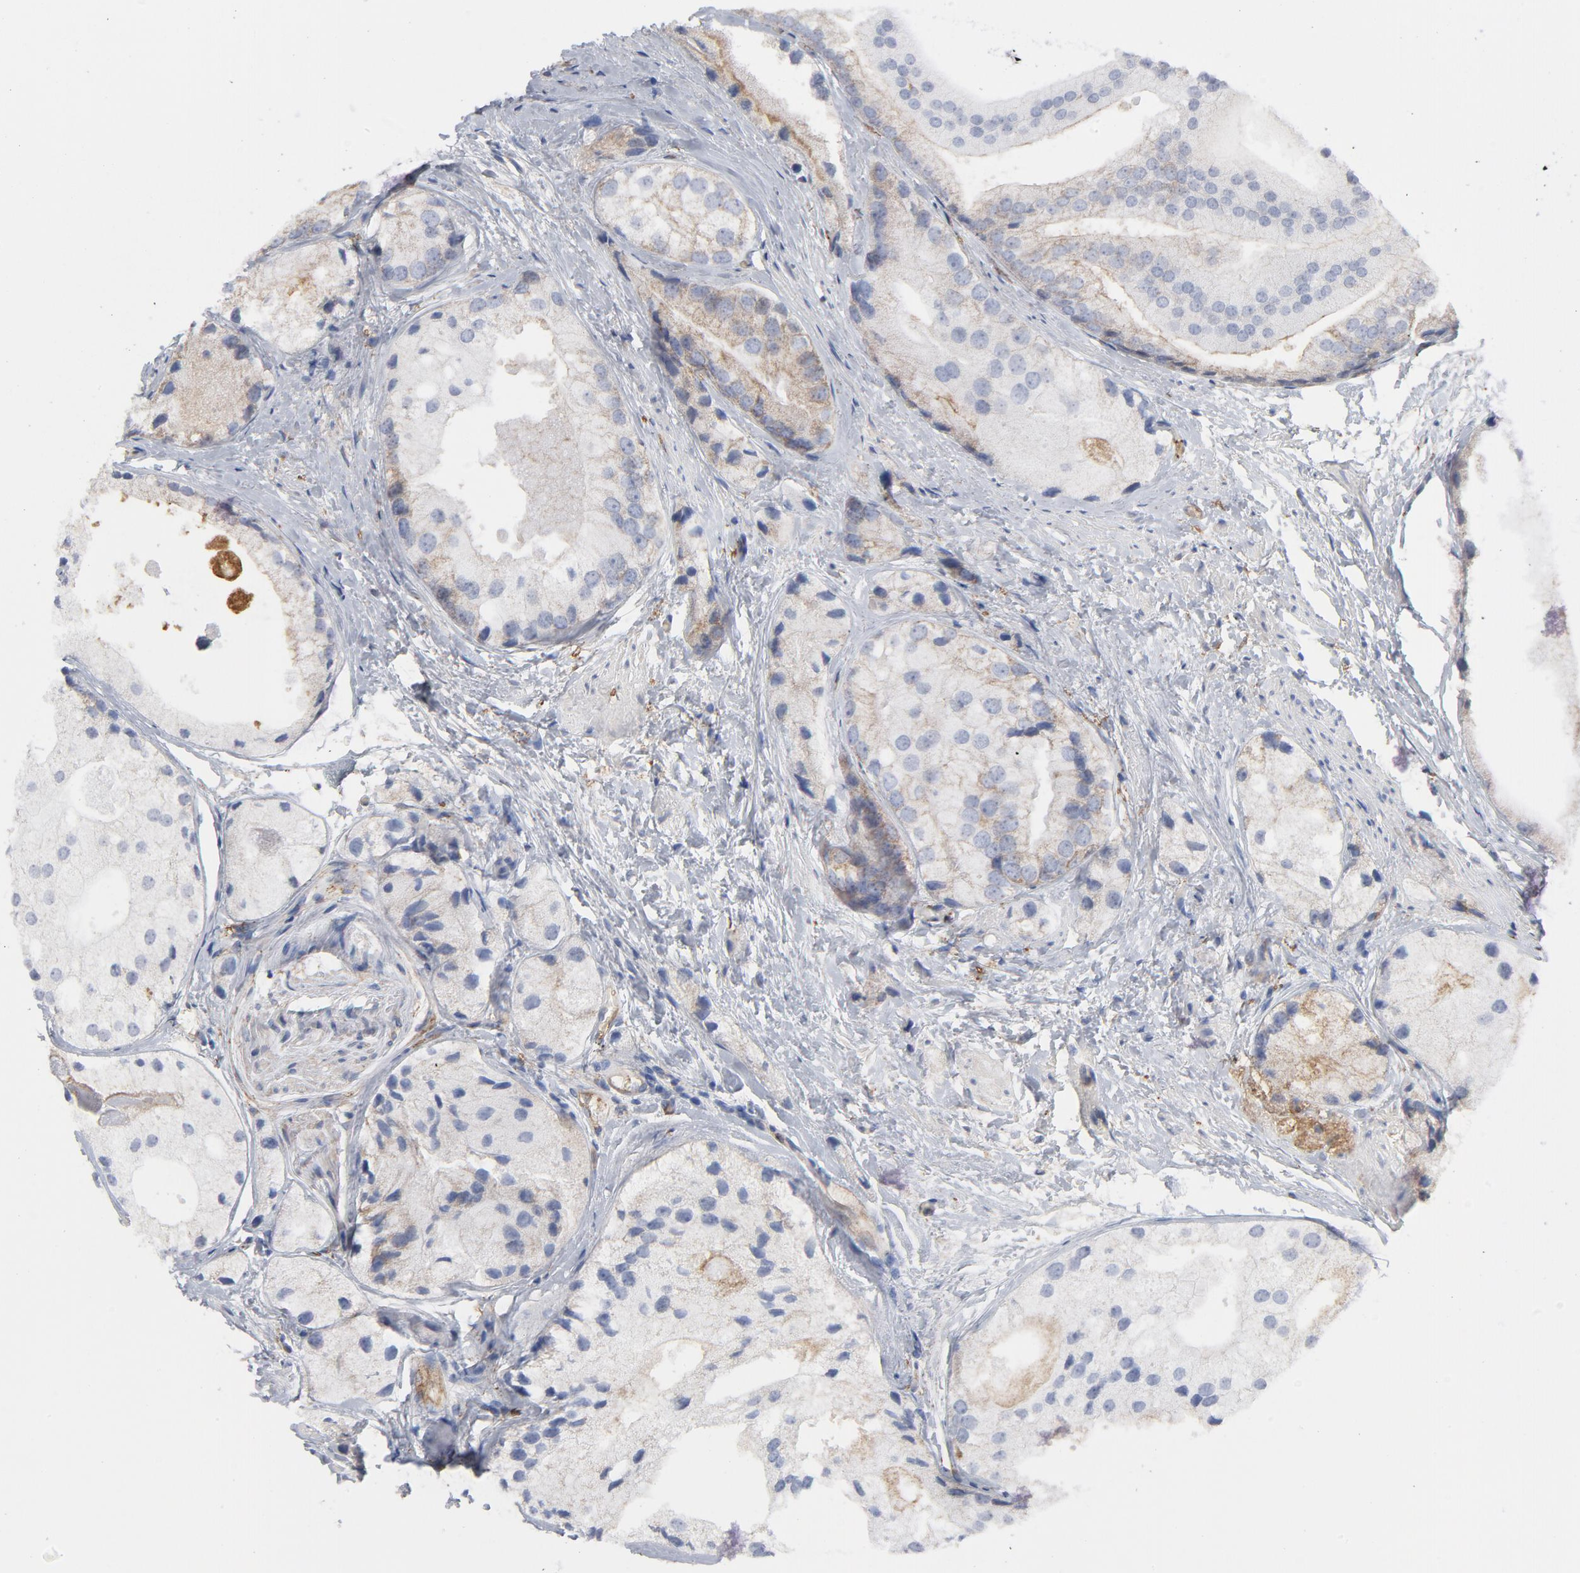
{"staining": {"intensity": "weak", "quantity": ">75%", "location": "cytoplasmic/membranous"}, "tissue": "prostate cancer", "cell_type": "Tumor cells", "image_type": "cancer", "snomed": [{"axis": "morphology", "description": "Adenocarcinoma, Low grade"}, {"axis": "topography", "description": "Prostate"}], "caption": "About >75% of tumor cells in prostate cancer (low-grade adenocarcinoma) reveal weak cytoplasmic/membranous protein staining as visualized by brown immunohistochemical staining.", "gene": "OXA1L", "patient": {"sex": "male", "age": 69}}